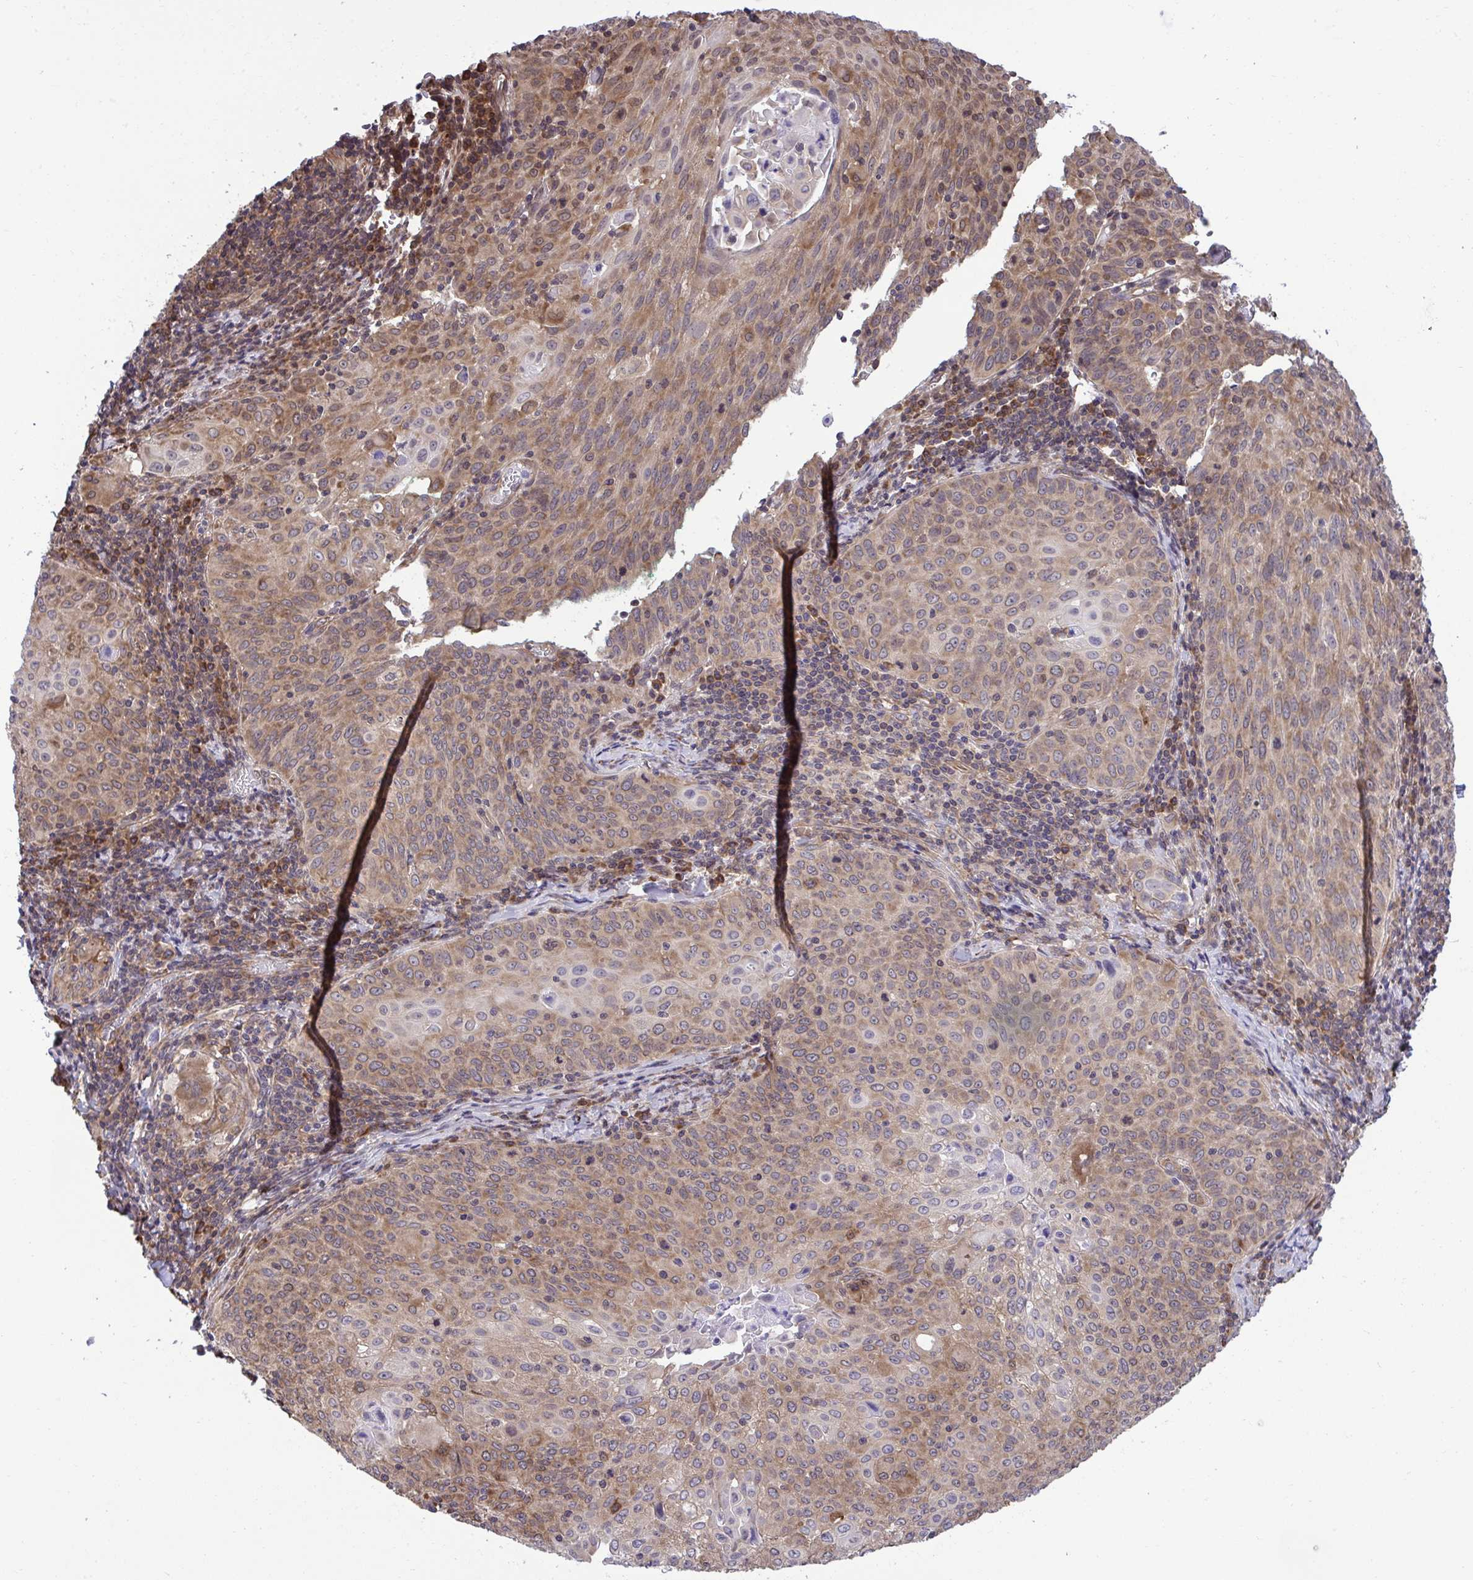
{"staining": {"intensity": "moderate", "quantity": "25%-75%", "location": "cytoplasmic/membranous"}, "tissue": "cervical cancer", "cell_type": "Tumor cells", "image_type": "cancer", "snomed": [{"axis": "morphology", "description": "Squamous cell carcinoma, NOS"}, {"axis": "topography", "description": "Cervix"}], "caption": "An image showing moderate cytoplasmic/membranous expression in about 25%-75% of tumor cells in squamous cell carcinoma (cervical), as visualized by brown immunohistochemical staining.", "gene": "RPS15", "patient": {"sex": "female", "age": 65}}